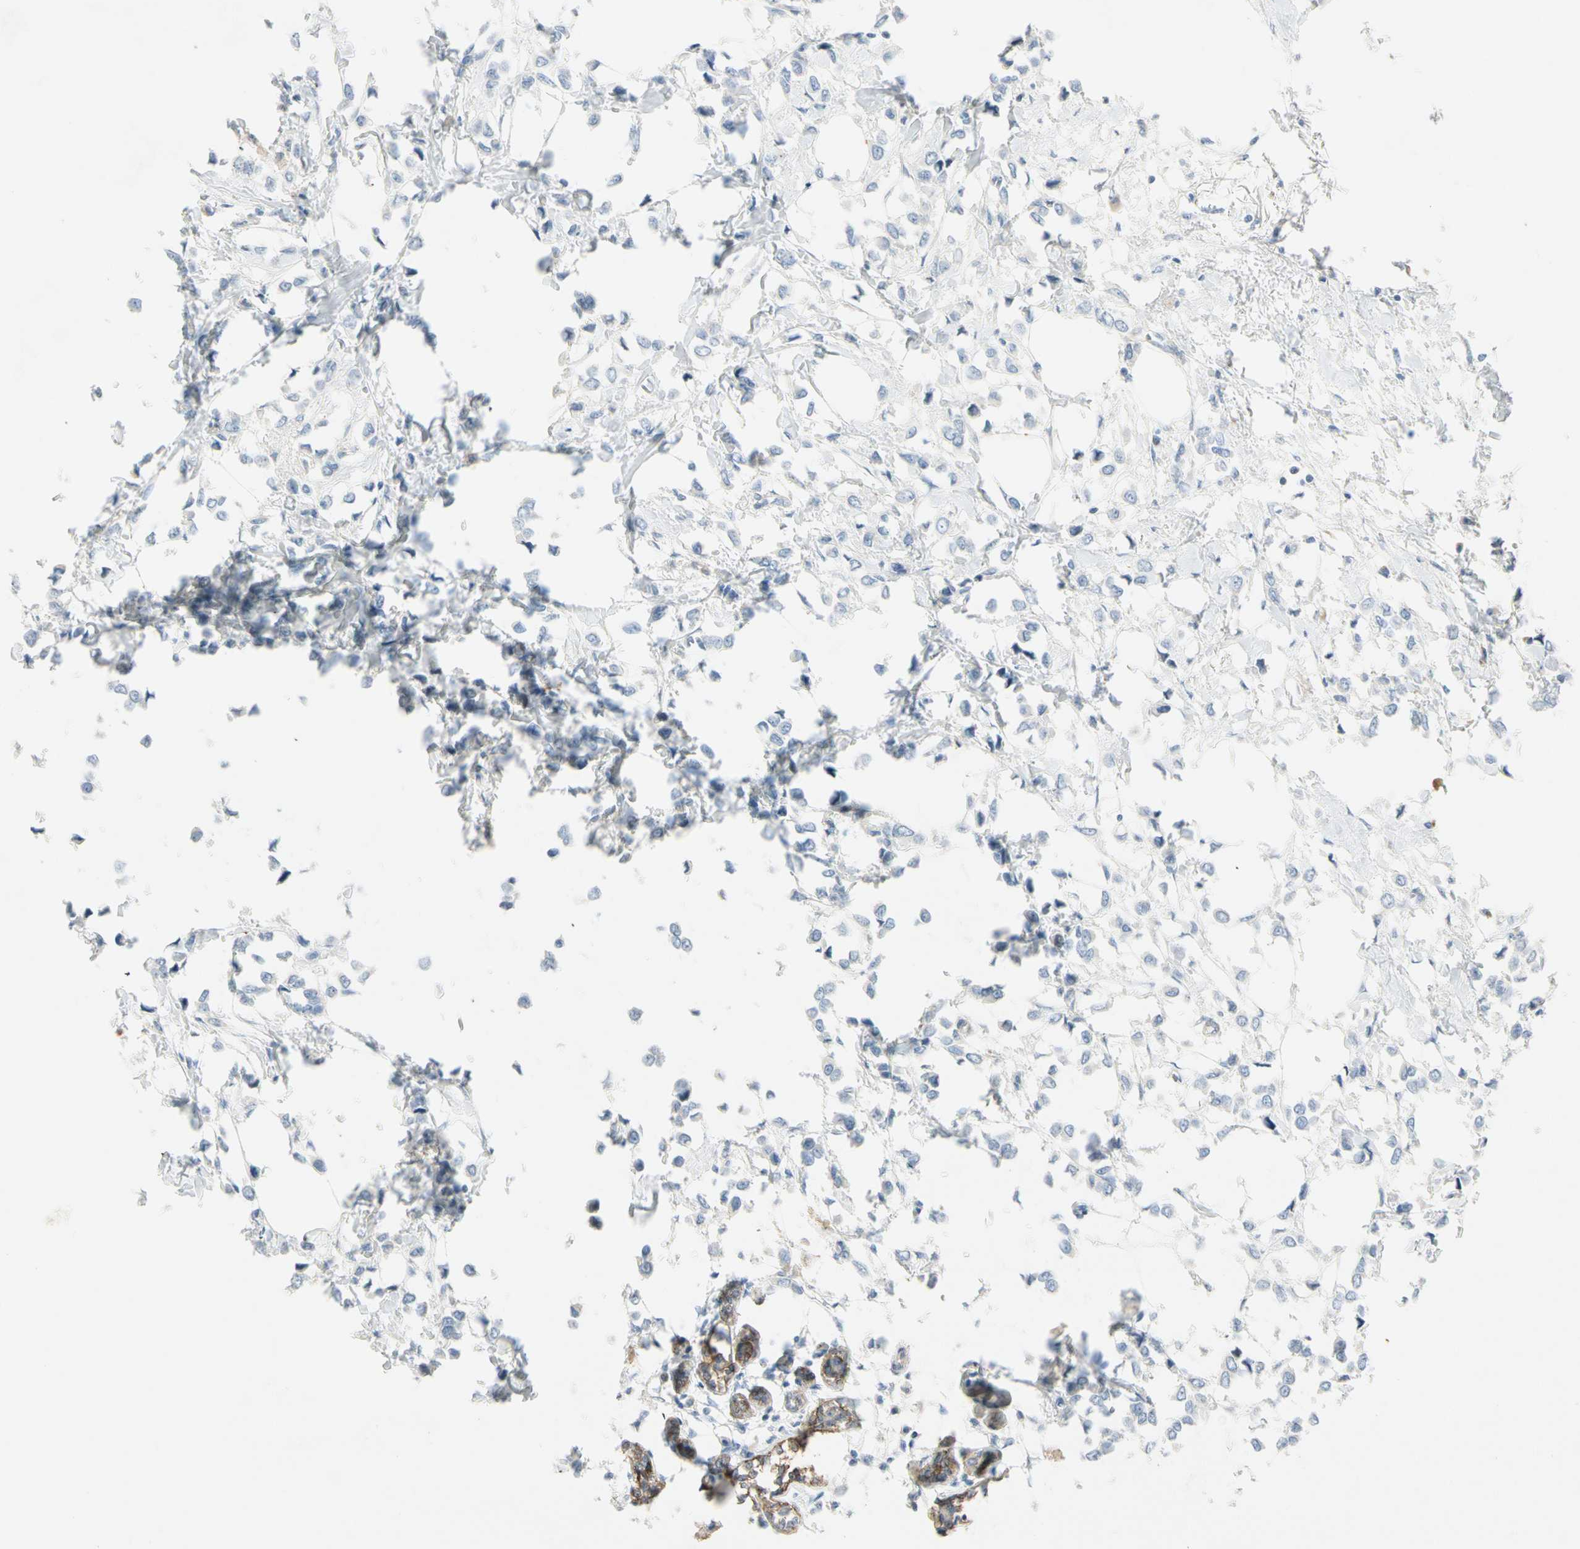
{"staining": {"intensity": "negative", "quantity": "none", "location": "none"}, "tissue": "breast cancer", "cell_type": "Tumor cells", "image_type": "cancer", "snomed": [{"axis": "morphology", "description": "Lobular carcinoma"}, {"axis": "topography", "description": "Breast"}], "caption": "This is an immunohistochemistry micrograph of breast cancer. There is no expression in tumor cells.", "gene": "ITGA3", "patient": {"sex": "female", "age": 51}}